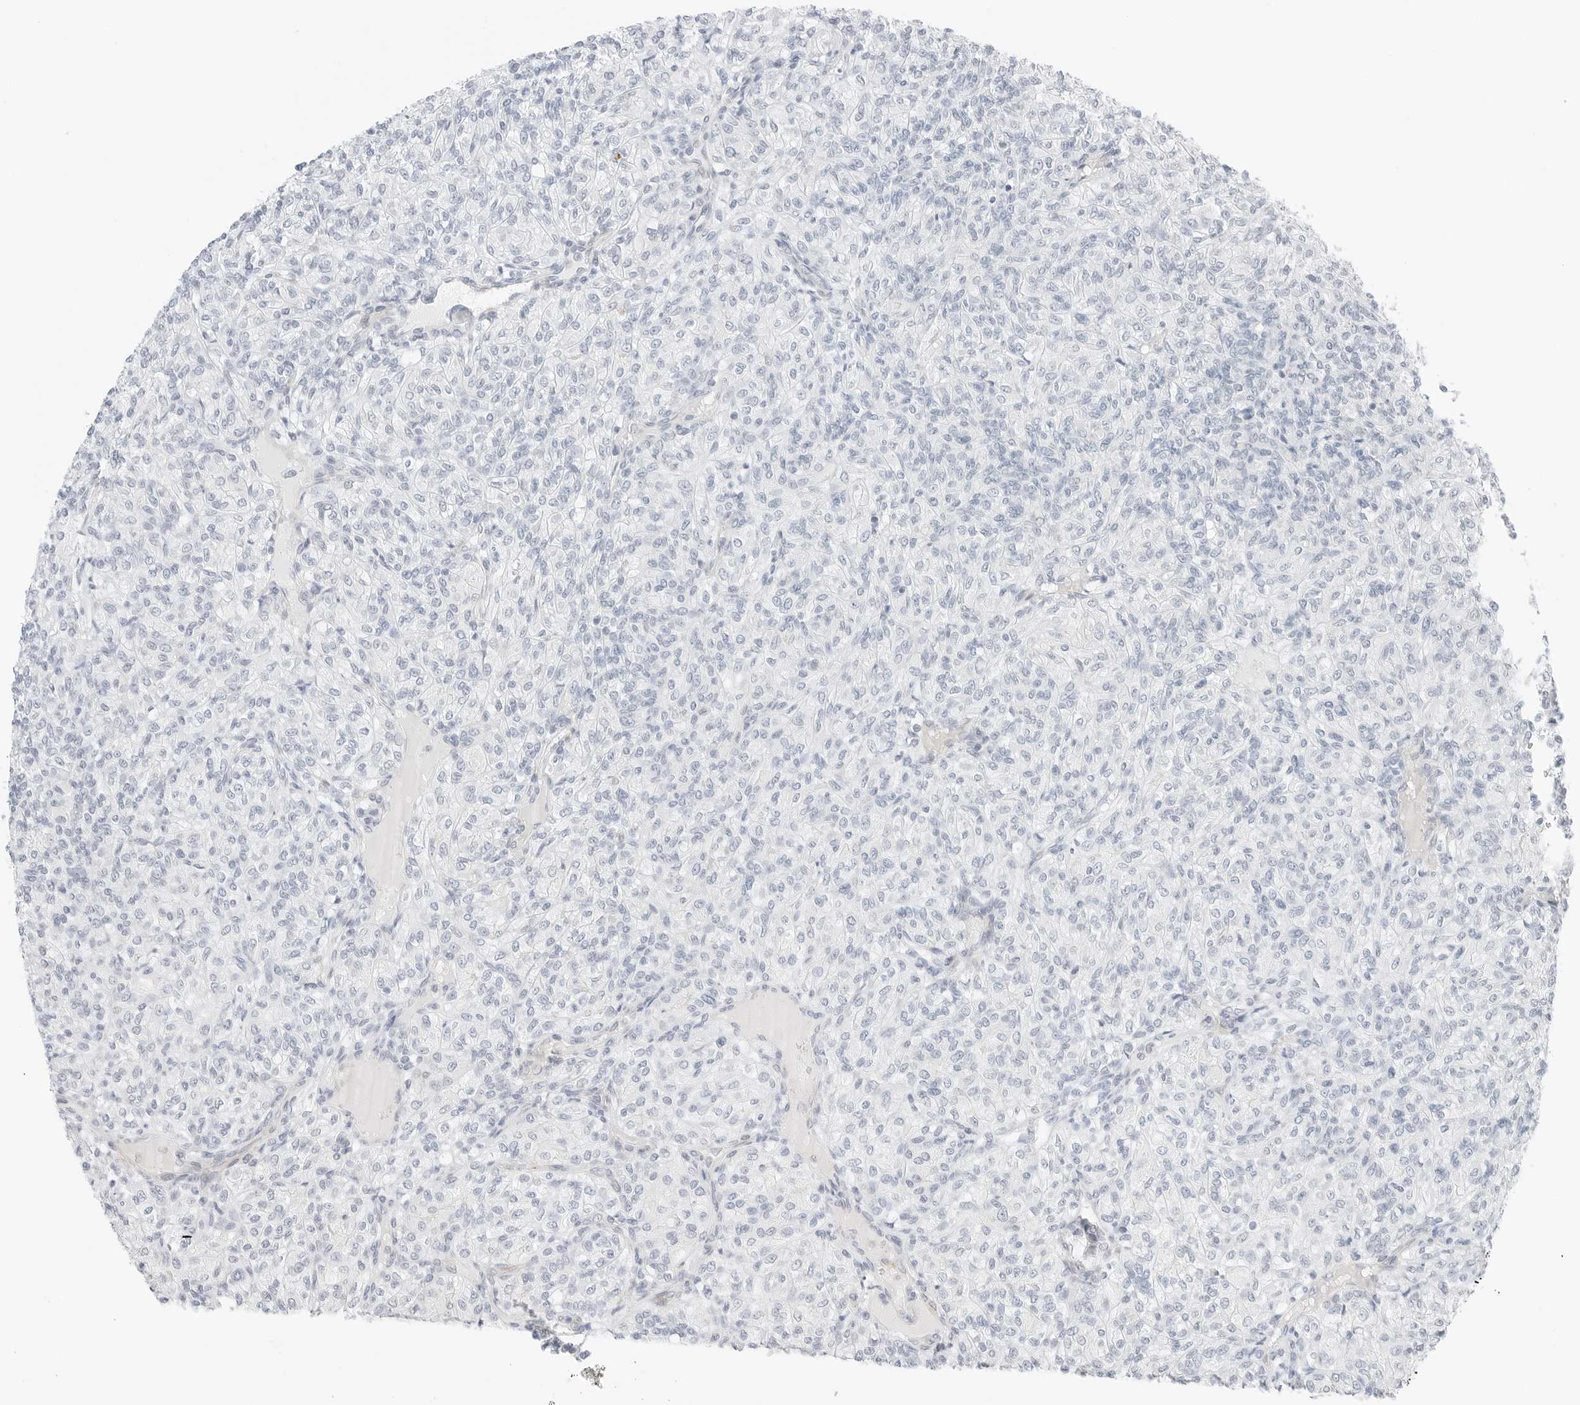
{"staining": {"intensity": "negative", "quantity": "none", "location": "none"}, "tissue": "renal cancer", "cell_type": "Tumor cells", "image_type": "cancer", "snomed": [{"axis": "morphology", "description": "Adenocarcinoma, NOS"}, {"axis": "topography", "description": "Kidney"}], "caption": "Renal cancer was stained to show a protein in brown. There is no significant staining in tumor cells.", "gene": "IQCC", "patient": {"sex": "male", "age": 77}}